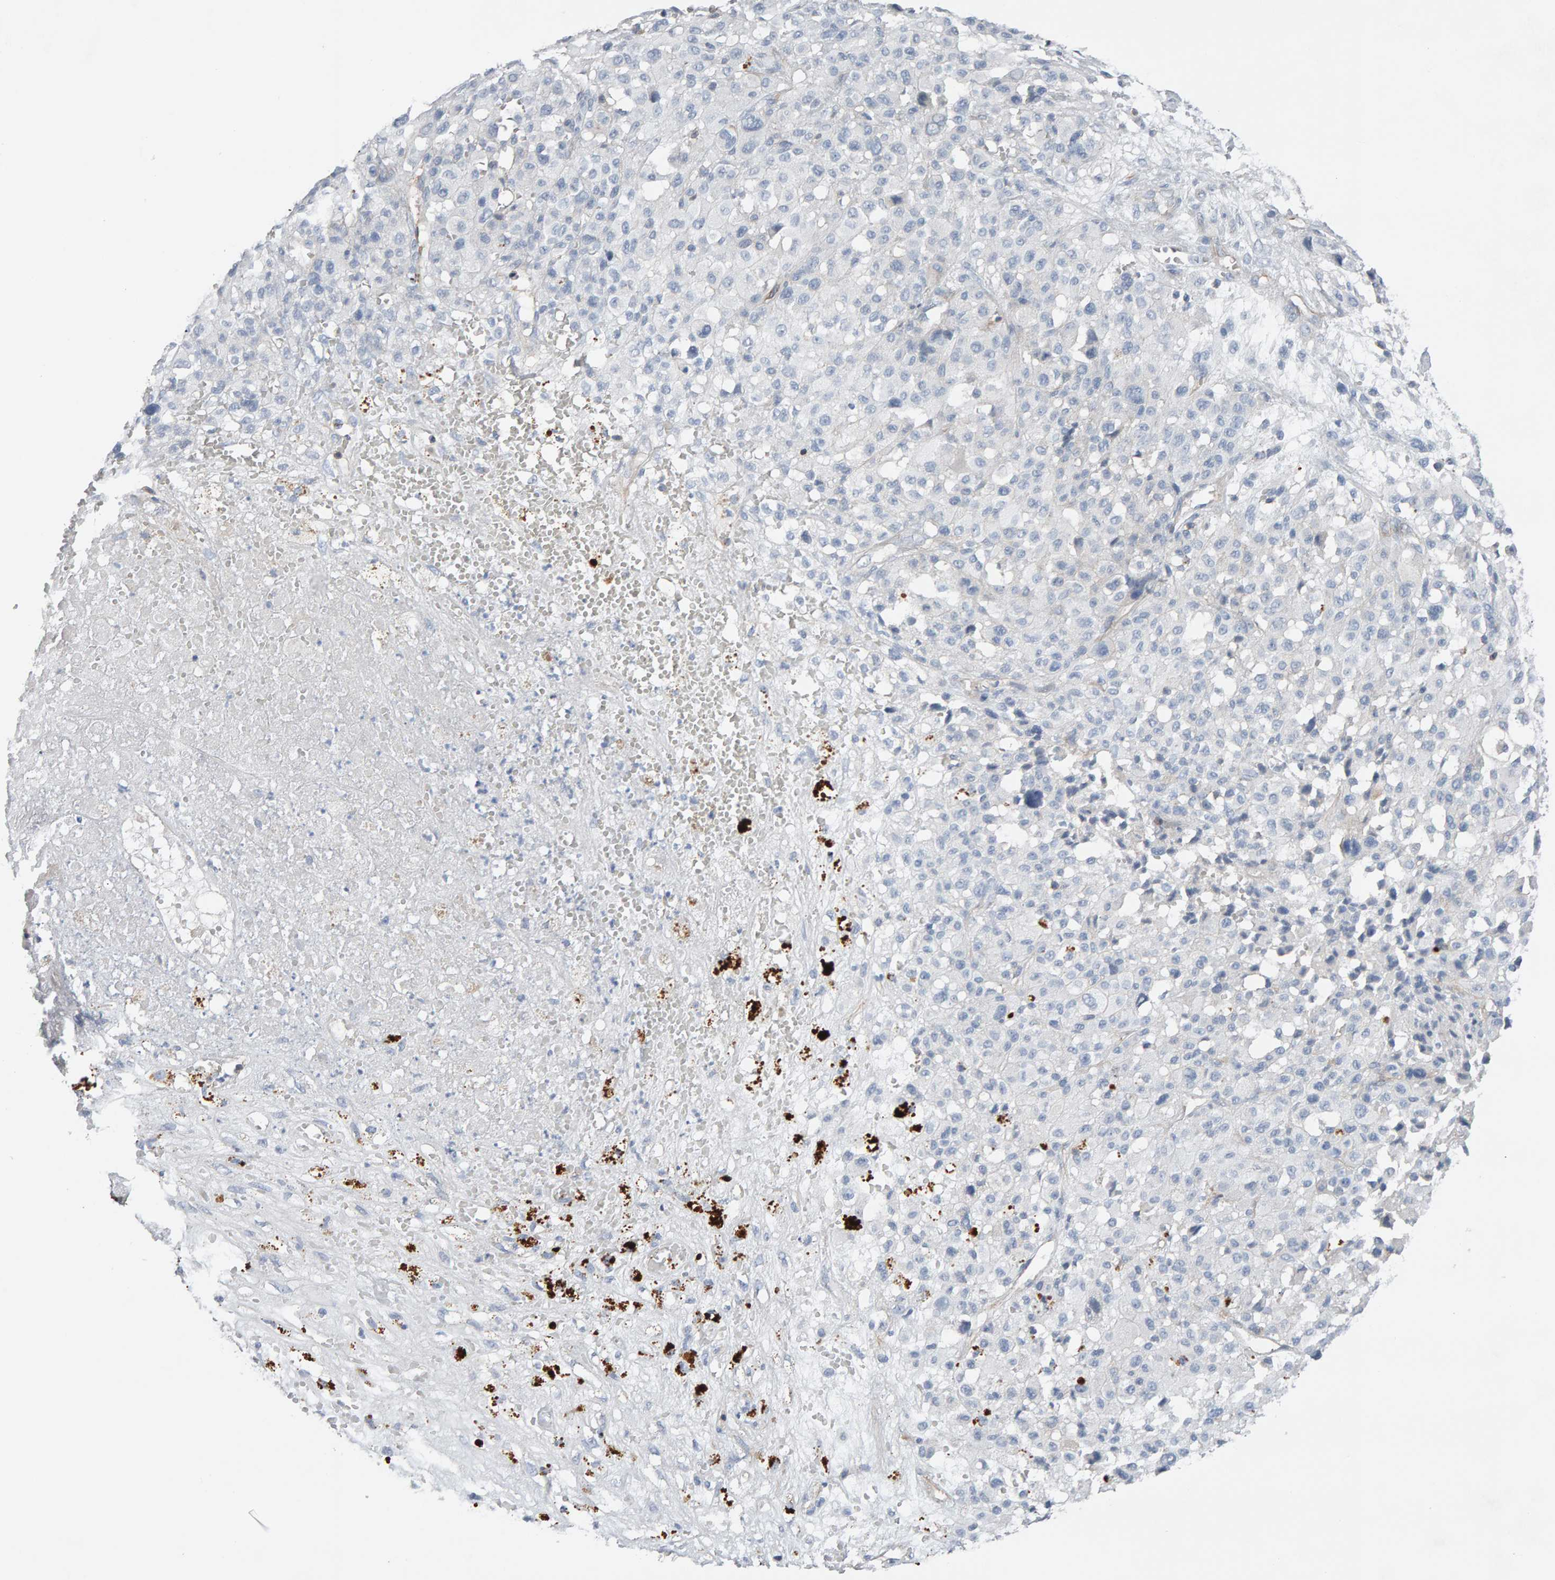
{"staining": {"intensity": "negative", "quantity": "none", "location": "none"}, "tissue": "melanoma", "cell_type": "Tumor cells", "image_type": "cancer", "snomed": [{"axis": "morphology", "description": "Malignant melanoma, Metastatic site"}, {"axis": "topography", "description": "Skin"}], "caption": "This is a micrograph of immunohistochemistry (IHC) staining of melanoma, which shows no expression in tumor cells.", "gene": "FYN", "patient": {"sex": "female", "age": 74}}